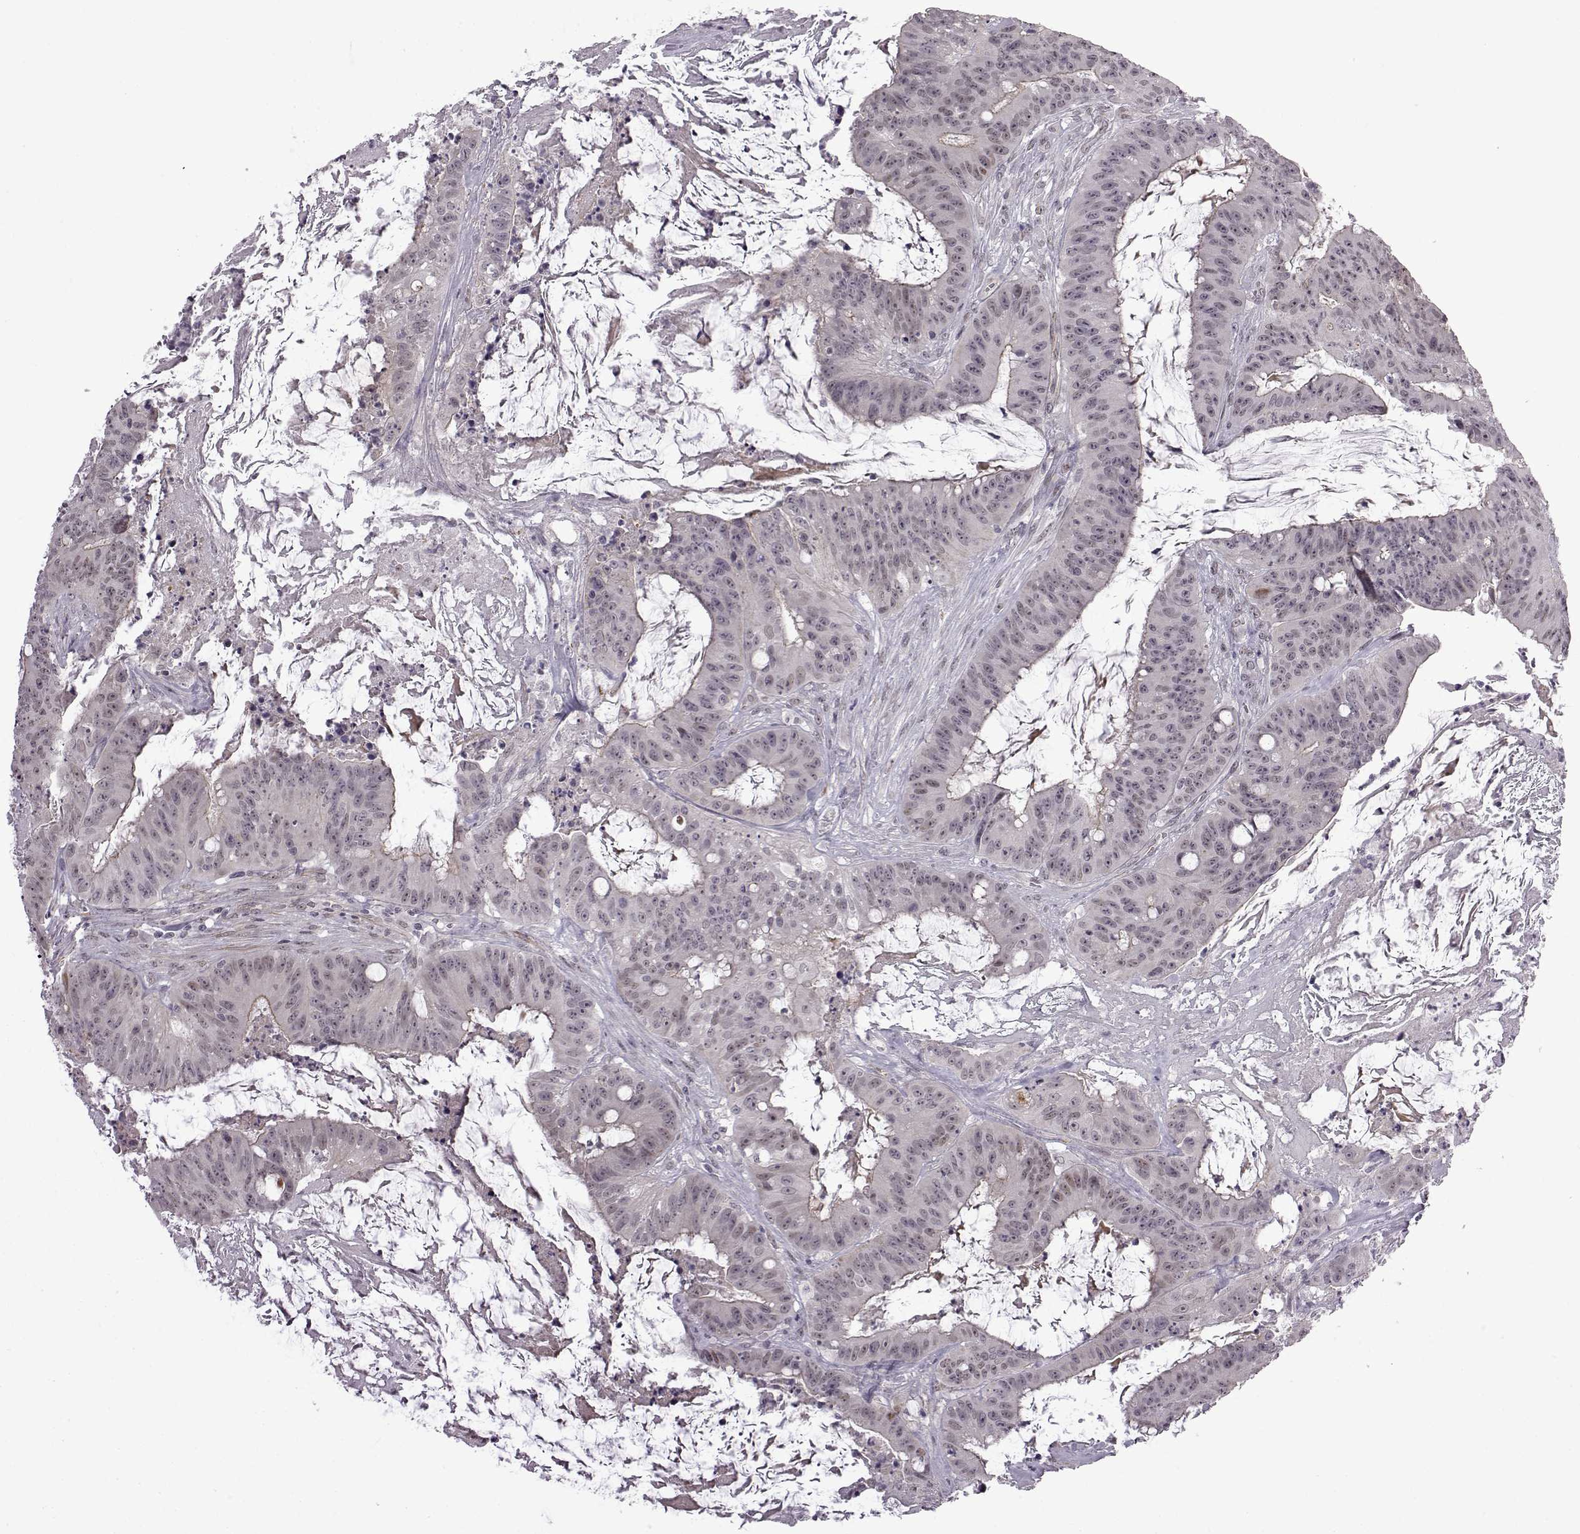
{"staining": {"intensity": "negative", "quantity": "none", "location": "none"}, "tissue": "colorectal cancer", "cell_type": "Tumor cells", "image_type": "cancer", "snomed": [{"axis": "morphology", "description": "Adenocarcinoma, NOS"}, {"axis": "topography", "description": "Colon"}], "caption": "This is an immunohistochemistry histopathology image of human colorectal cancer (adenocarcinoma). There is no expression in tumor cells.", "gene": "SYNPO2", "patient": {"sex": "male", "age": 33}}